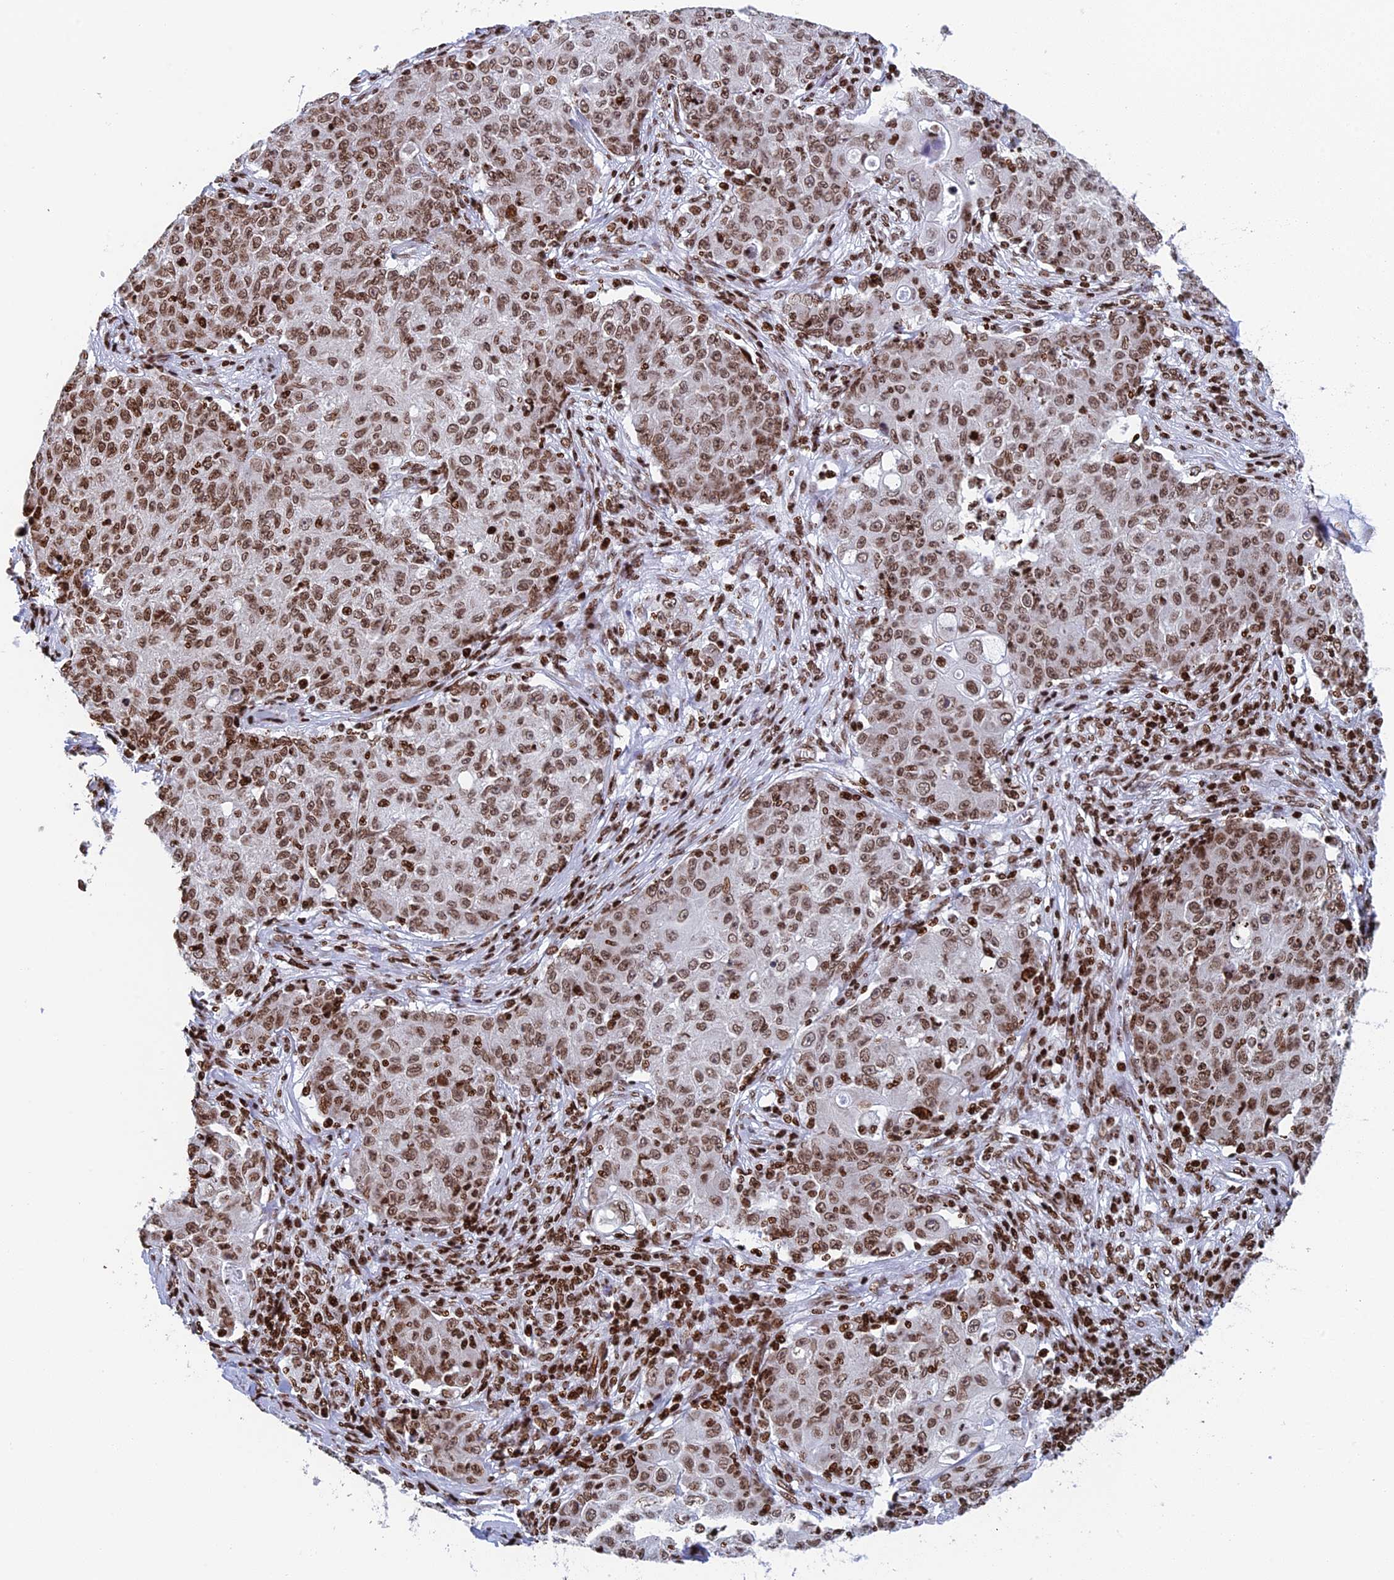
{"staining": {"intensity": "moderate", "quantity": ">75%", "location": "nuclear"}, "tissue": "ovarian cancer", "cell_type": "Tumor cells", "image_type": "cancer", "snomed": [{"axis": "morphology", "description": "Carcinoma, endometroid"}, {"axis": "topography", "description": "Ovary"}], "caption": "Protein analysis of ovarian endometroid carcinoma tissue exhibits moderate nuclear positivity in approximately >75% of tumor cells.", "gene": "RPAP1", "patient": {"sex": "female", "age": 42}}